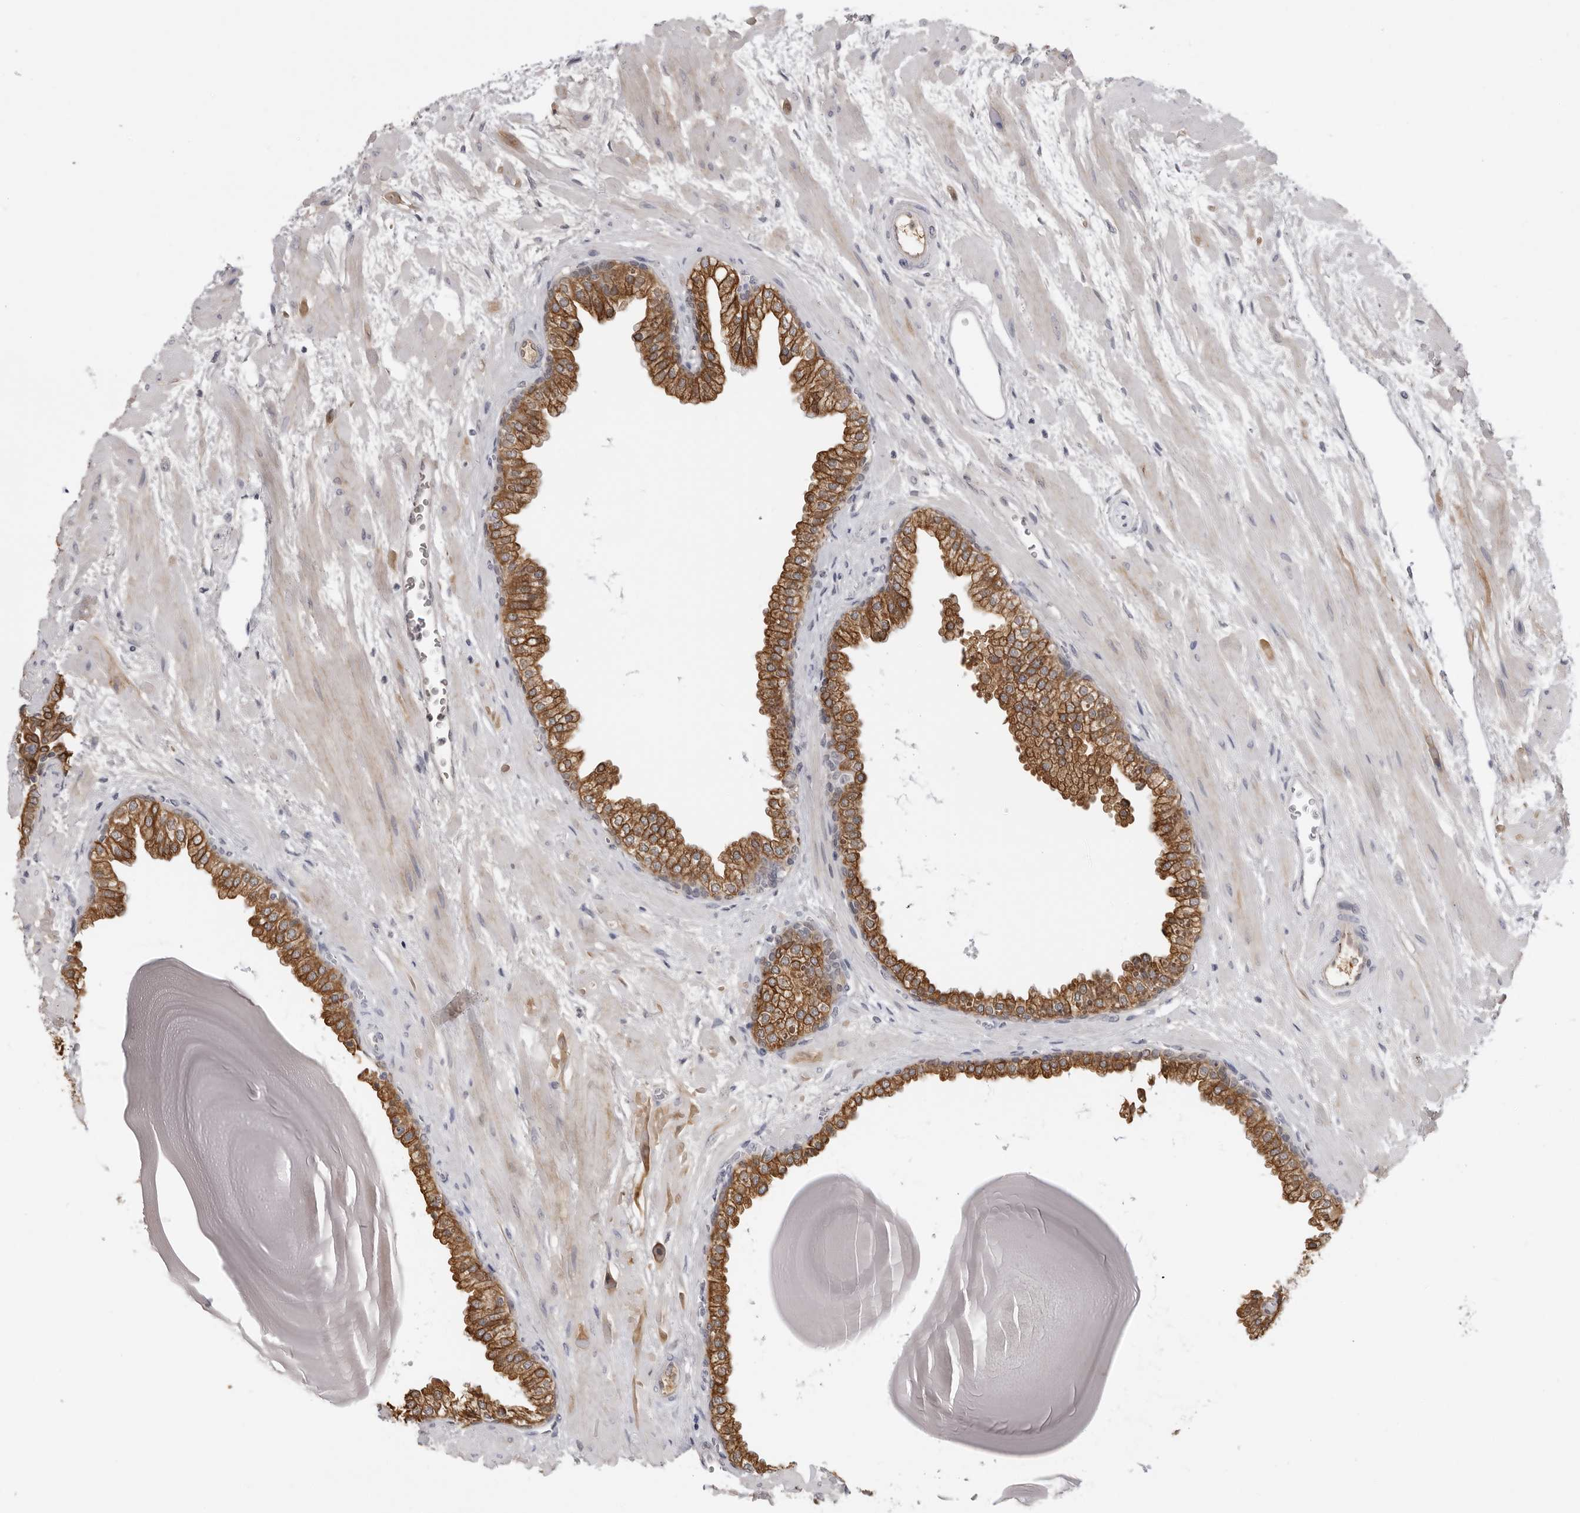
{"staining": {"intensity": "moderate", "quantity": ">75%", "location": "cytoplasmic/membranous"}, "tissue": "prostate", "cell_type": "Glandular cells", "image_type": "normal", "snomed": [{"axis": "morphology", "description": "Normal tissue, NOS"}, {"axis": "topography", "description": "Prostate"}], "caption": "Protein staining displays moderate cytoplasmic/membranous expression in about >75% of glandular cells in normal prostate. (DAB = brown stain, brightfield microscopy at high magnification).", "gene": "SERPINF2", "patient": {"sex": "male", "age": 48}}